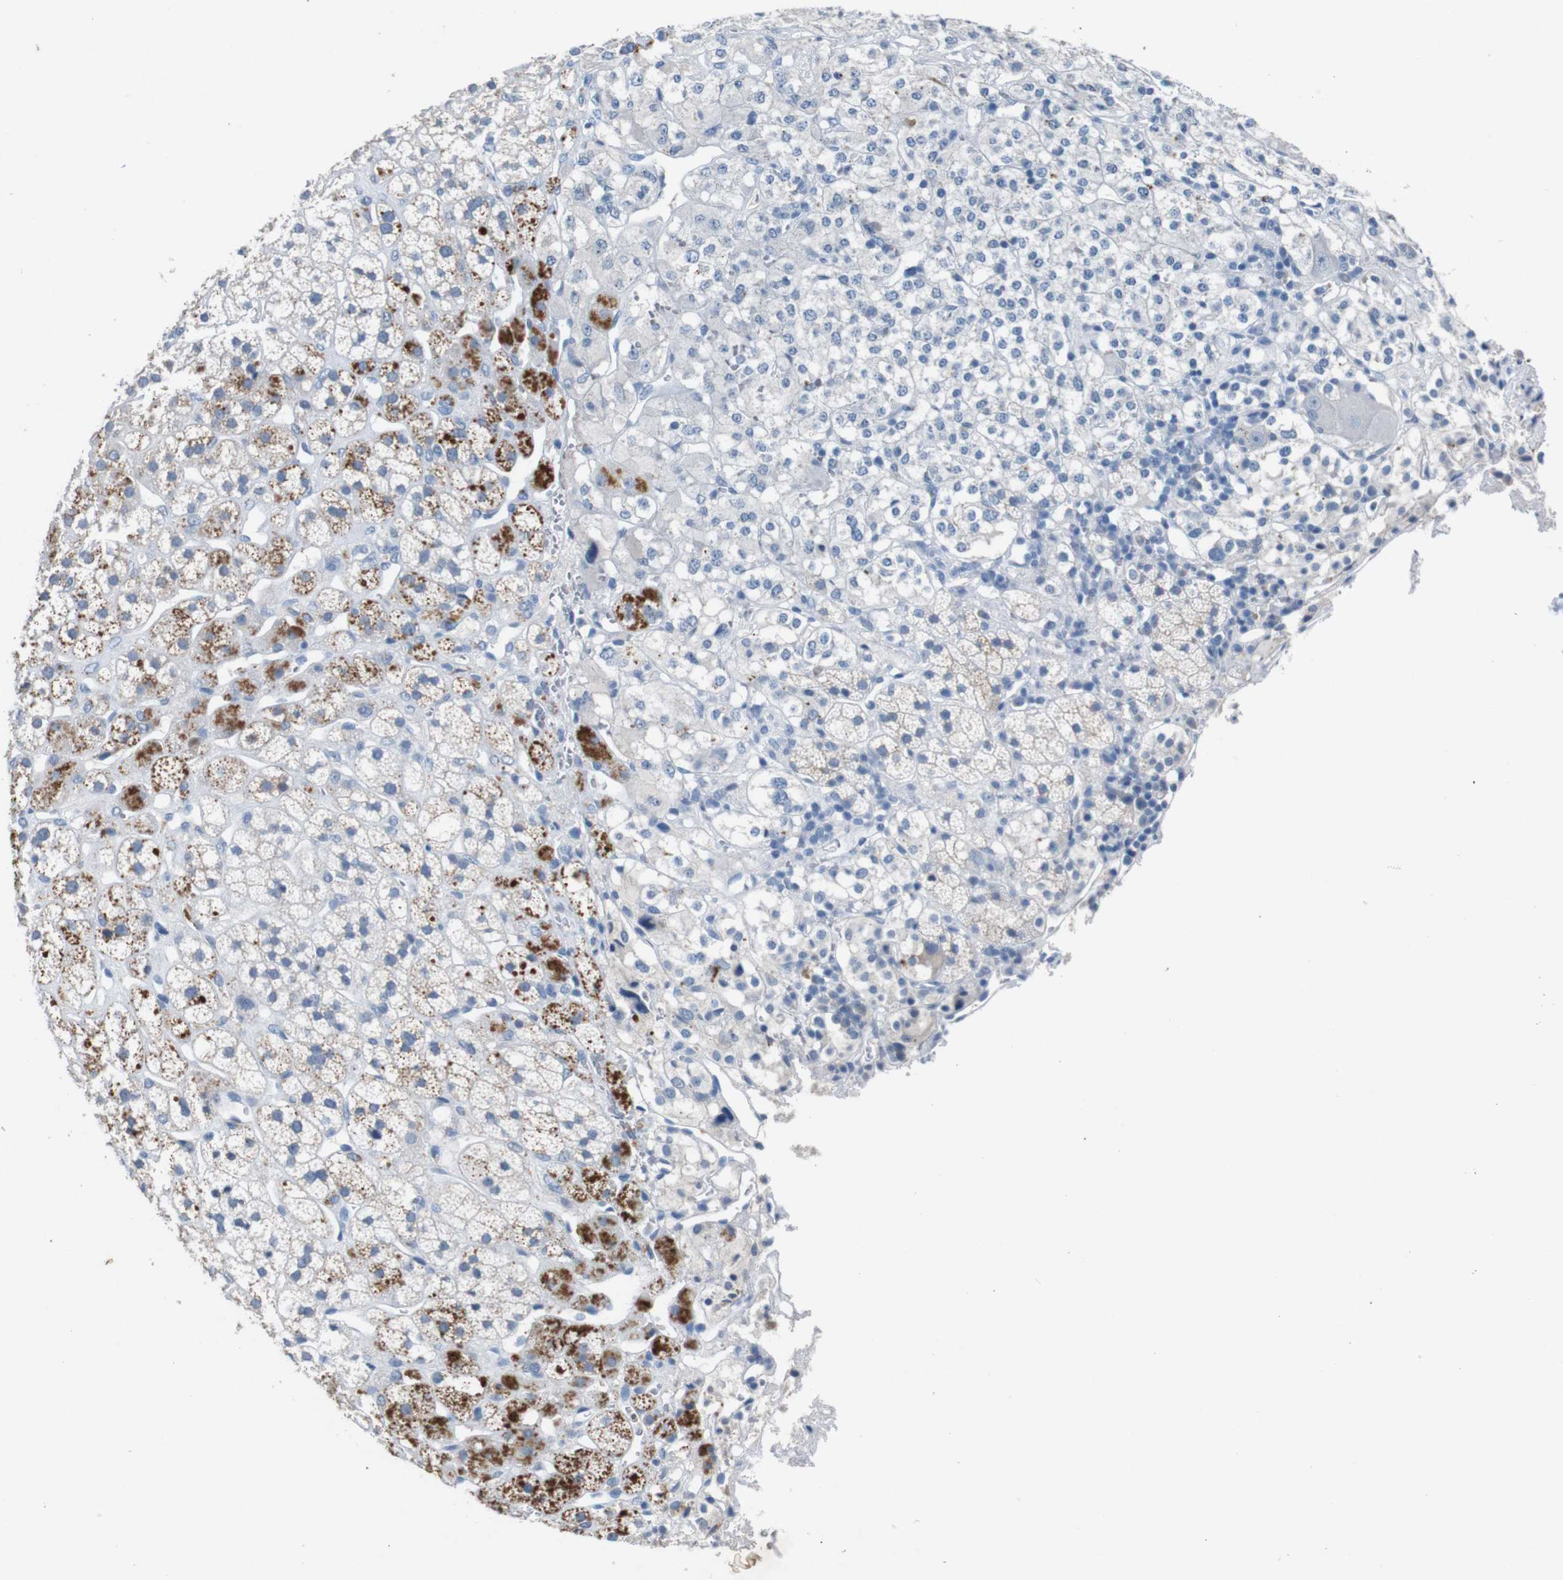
{"staining": {"intensity": "moderate", "quantity": "25%-75%", "location": "cytoplasmic/membranous"}, "tissue": "adrenal gland", "cell_type": "Glandular cells", "image_type": "normal", "snomed": [{"axis": "morphology", "description": "Normal tissue, NOS"}, {"axis": "topography", "description": "Adrenal gland"}], "caption": "Benign adrenal gland was stained to show a protein in brown. There is medium levels of moderate cytoplasmic/membranous positivity in about 25%-75% of glandular cells.", "gene": "SLC2A8", "patient": {"sex": "male", "age": 56}}